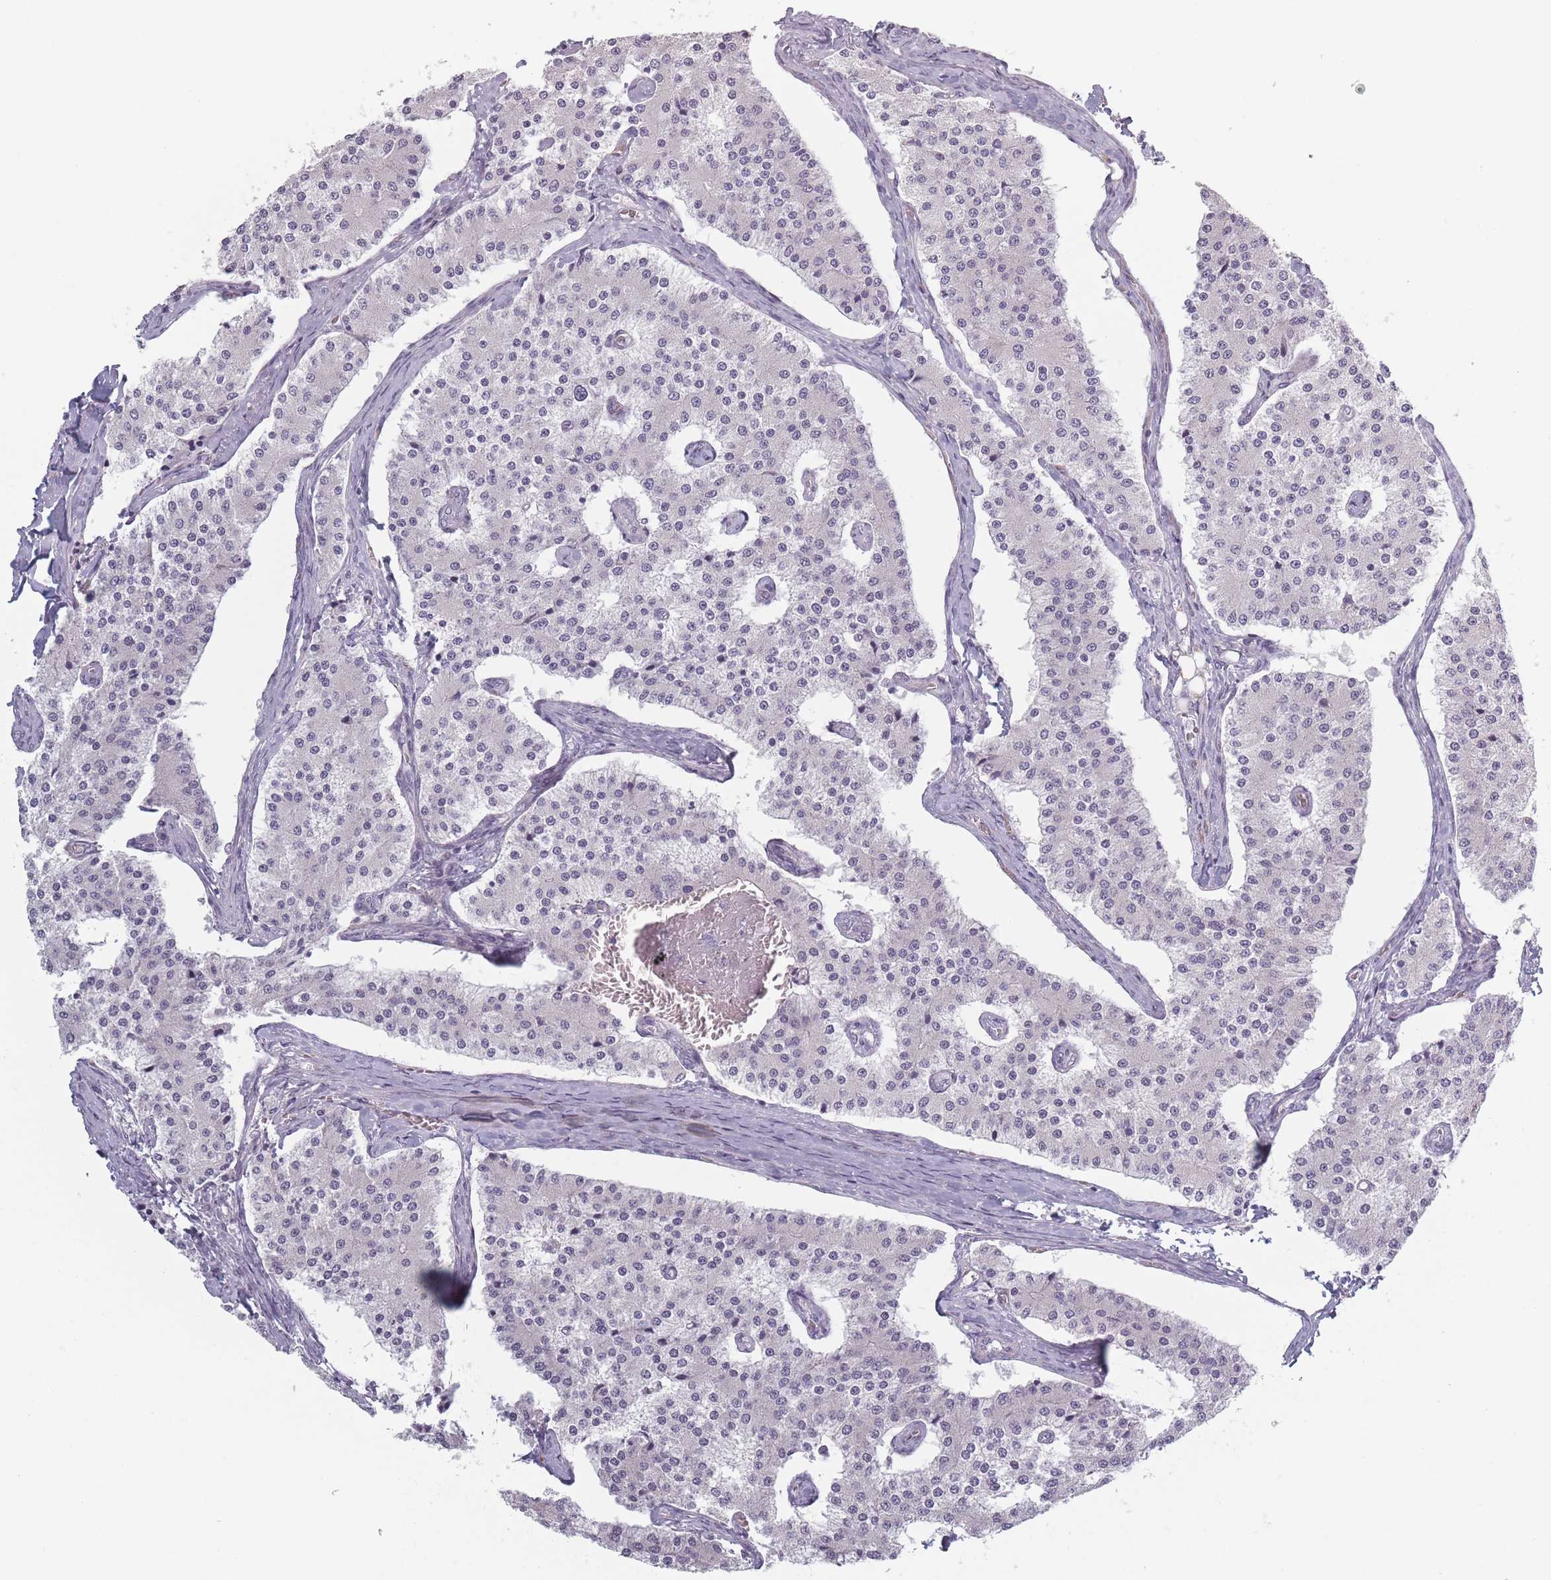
{"staining": {"intensity": "negative", "quantity": "none", "location": "none"}, "tissue": "carcinoid", "cell_type": "Tumor cells", "image_type": "cancer", "snomed": [{"axis": "morphology", "description": "Carcinoid, malignant, NOS"}, {"axis": "topography", "description": "Colon"}], "caption": "Tumor cells are negative for protein expression in human malignant carcinoid.", "gene": "RASL10B", "patient": {"sex": "female", "age": 52}}